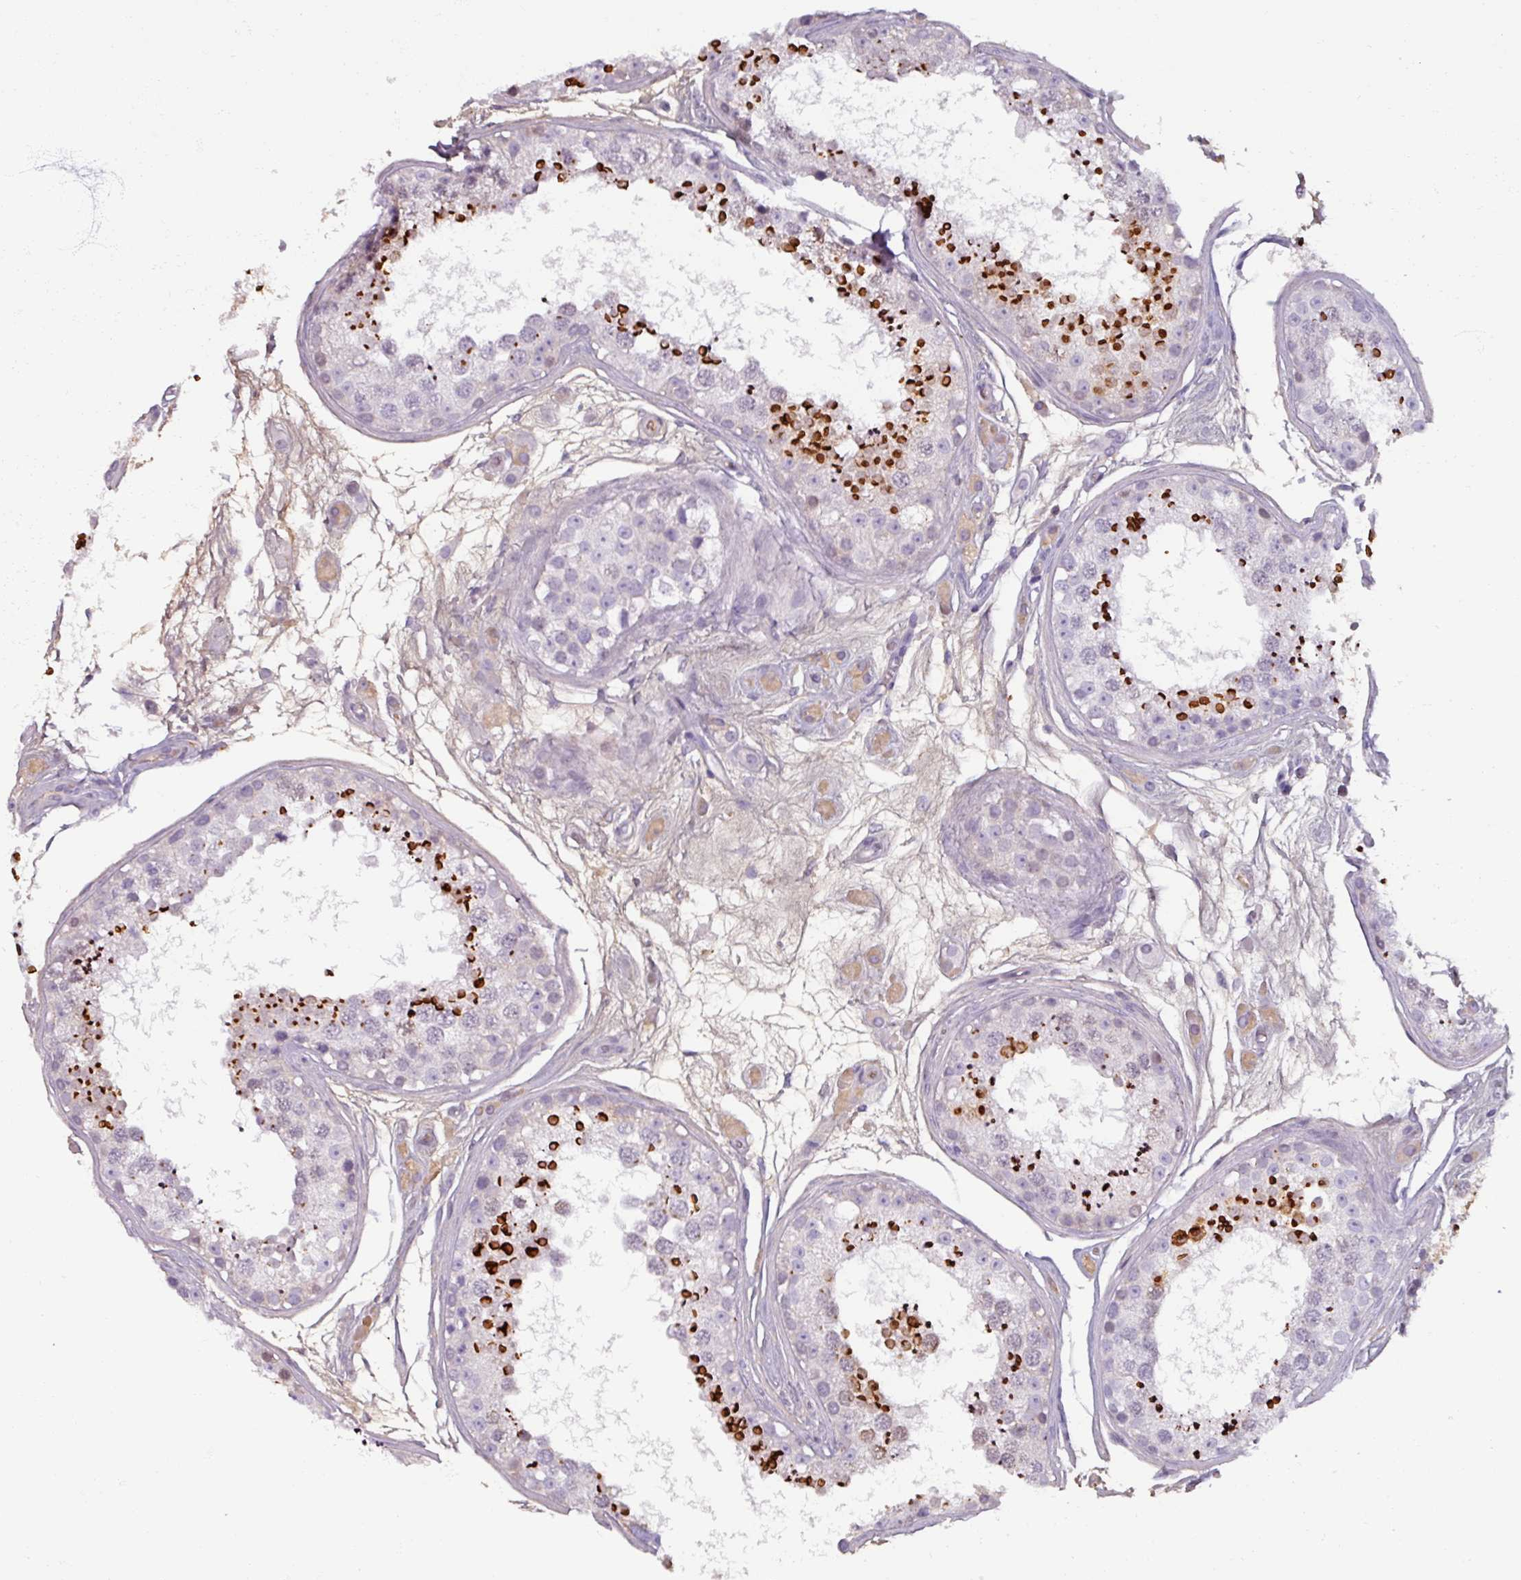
{"staining": {"intensity": "strong", "quantity": "<25%", "location": "cytoplasmic/membranous"}, "tissue": "testis", "cell_type": "Cells in seminiferous ducts", "image_type": "normal", "snomed": [{"axis": "morphology", "description": "Normal tissue, NOS"}, {"axis": "topography", "description": "Testis"}], "caption": "Testis stained with immunohistochemistry (IHC) exhibits strong cytoplasmic/membranous positivity in approximately <25% of cells in seminiferous ducts.", "gene": "SPESP1", "patient": {"sex": "male", "age": 25}}